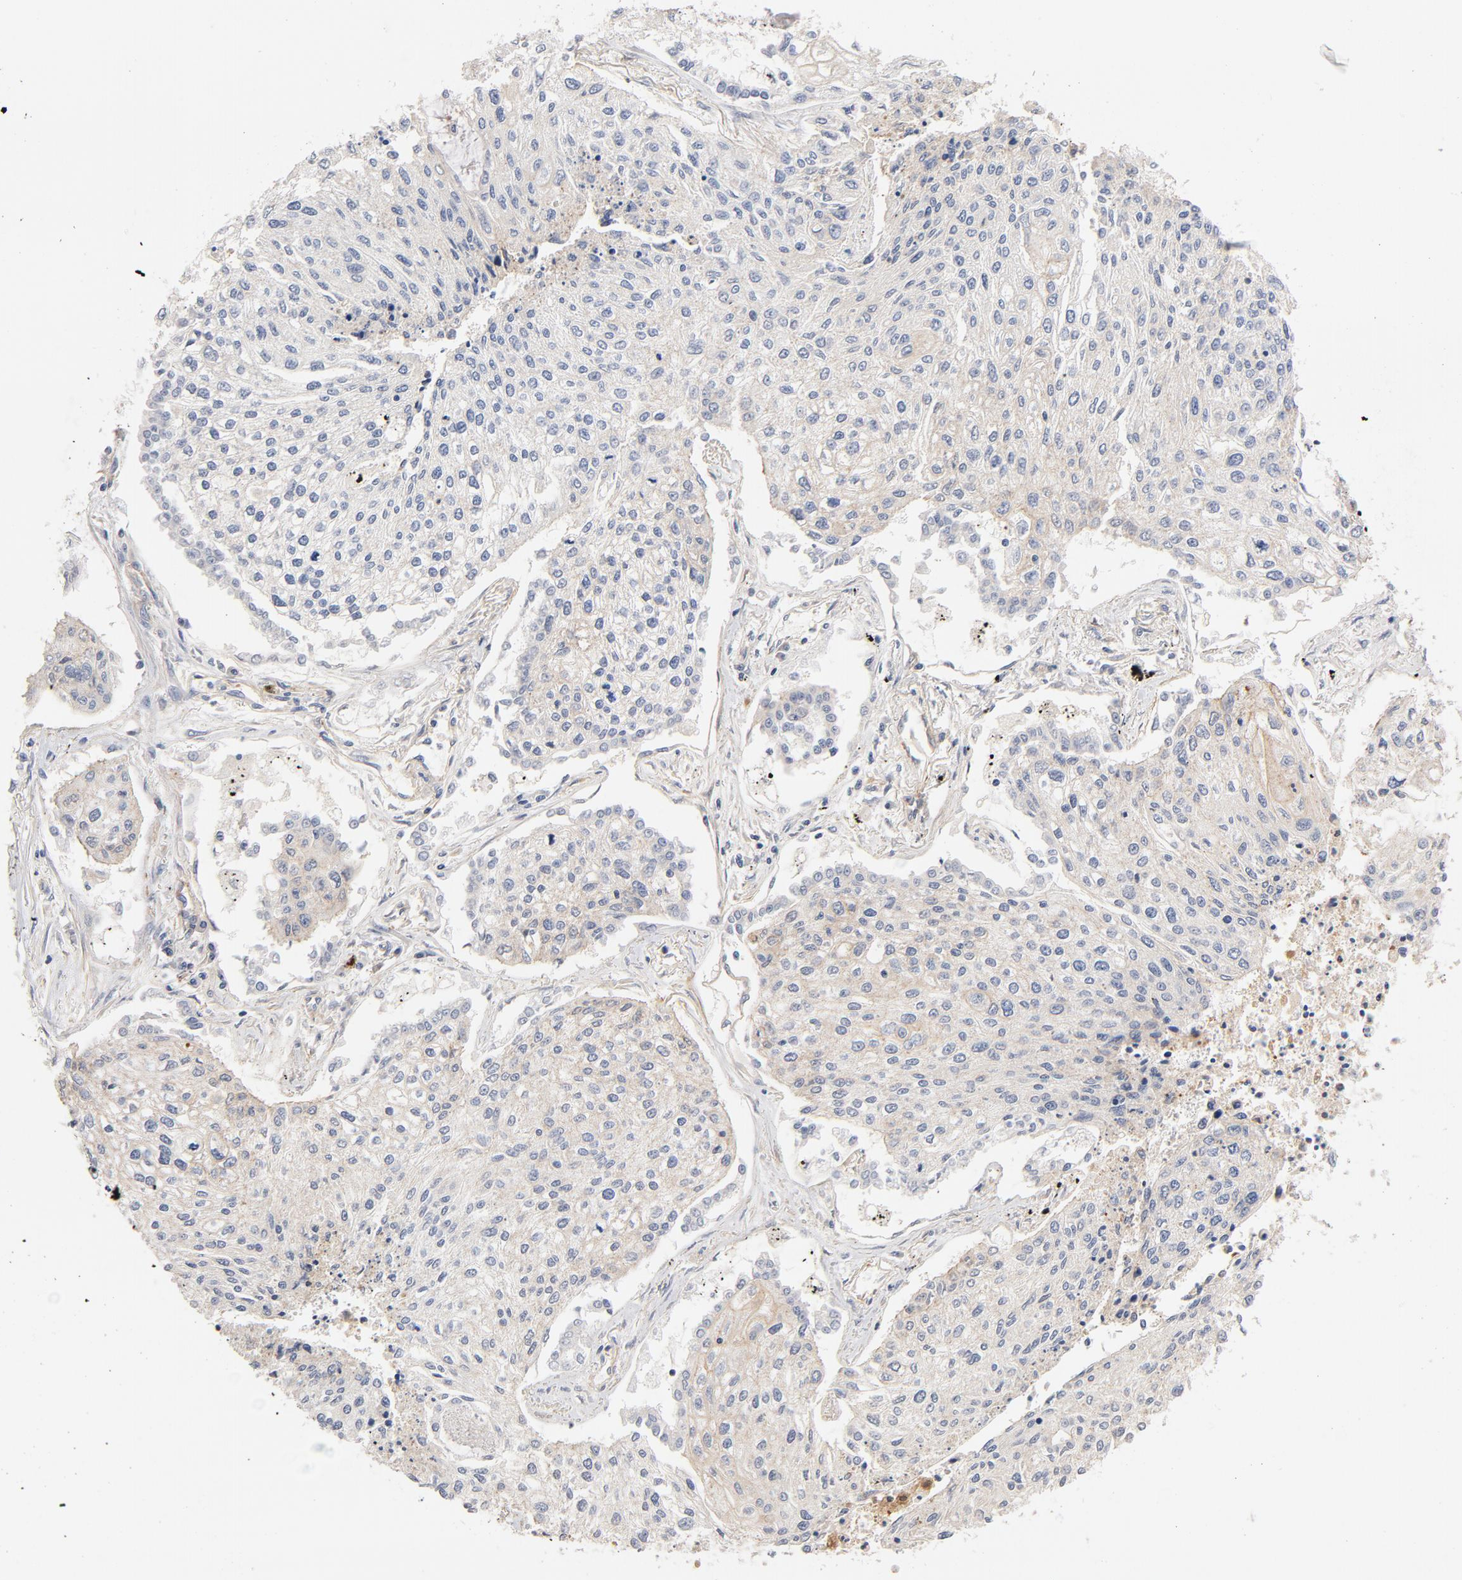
{"staining": {"intensity": "weak", "quantity": "25%-75%", "location": "cytoplasmic/membranous"}, "tissue": "lung cancer", "cell_type": "Tumor cells", "image_type": "cancer", "snomed": [{"axis": "morphology", "description": "Squamous cell carcinoma, NOS"}, {"axis": "topography", "description": "Lung"}], "caption": "Protein staining shows weak cytoplasmic/membranous positivity in approximately 25%-75% of tumor cells in lung squamous cell carcinoma.", "gene": "STRN3", "patient": {"sex": "male", "age": 75}}